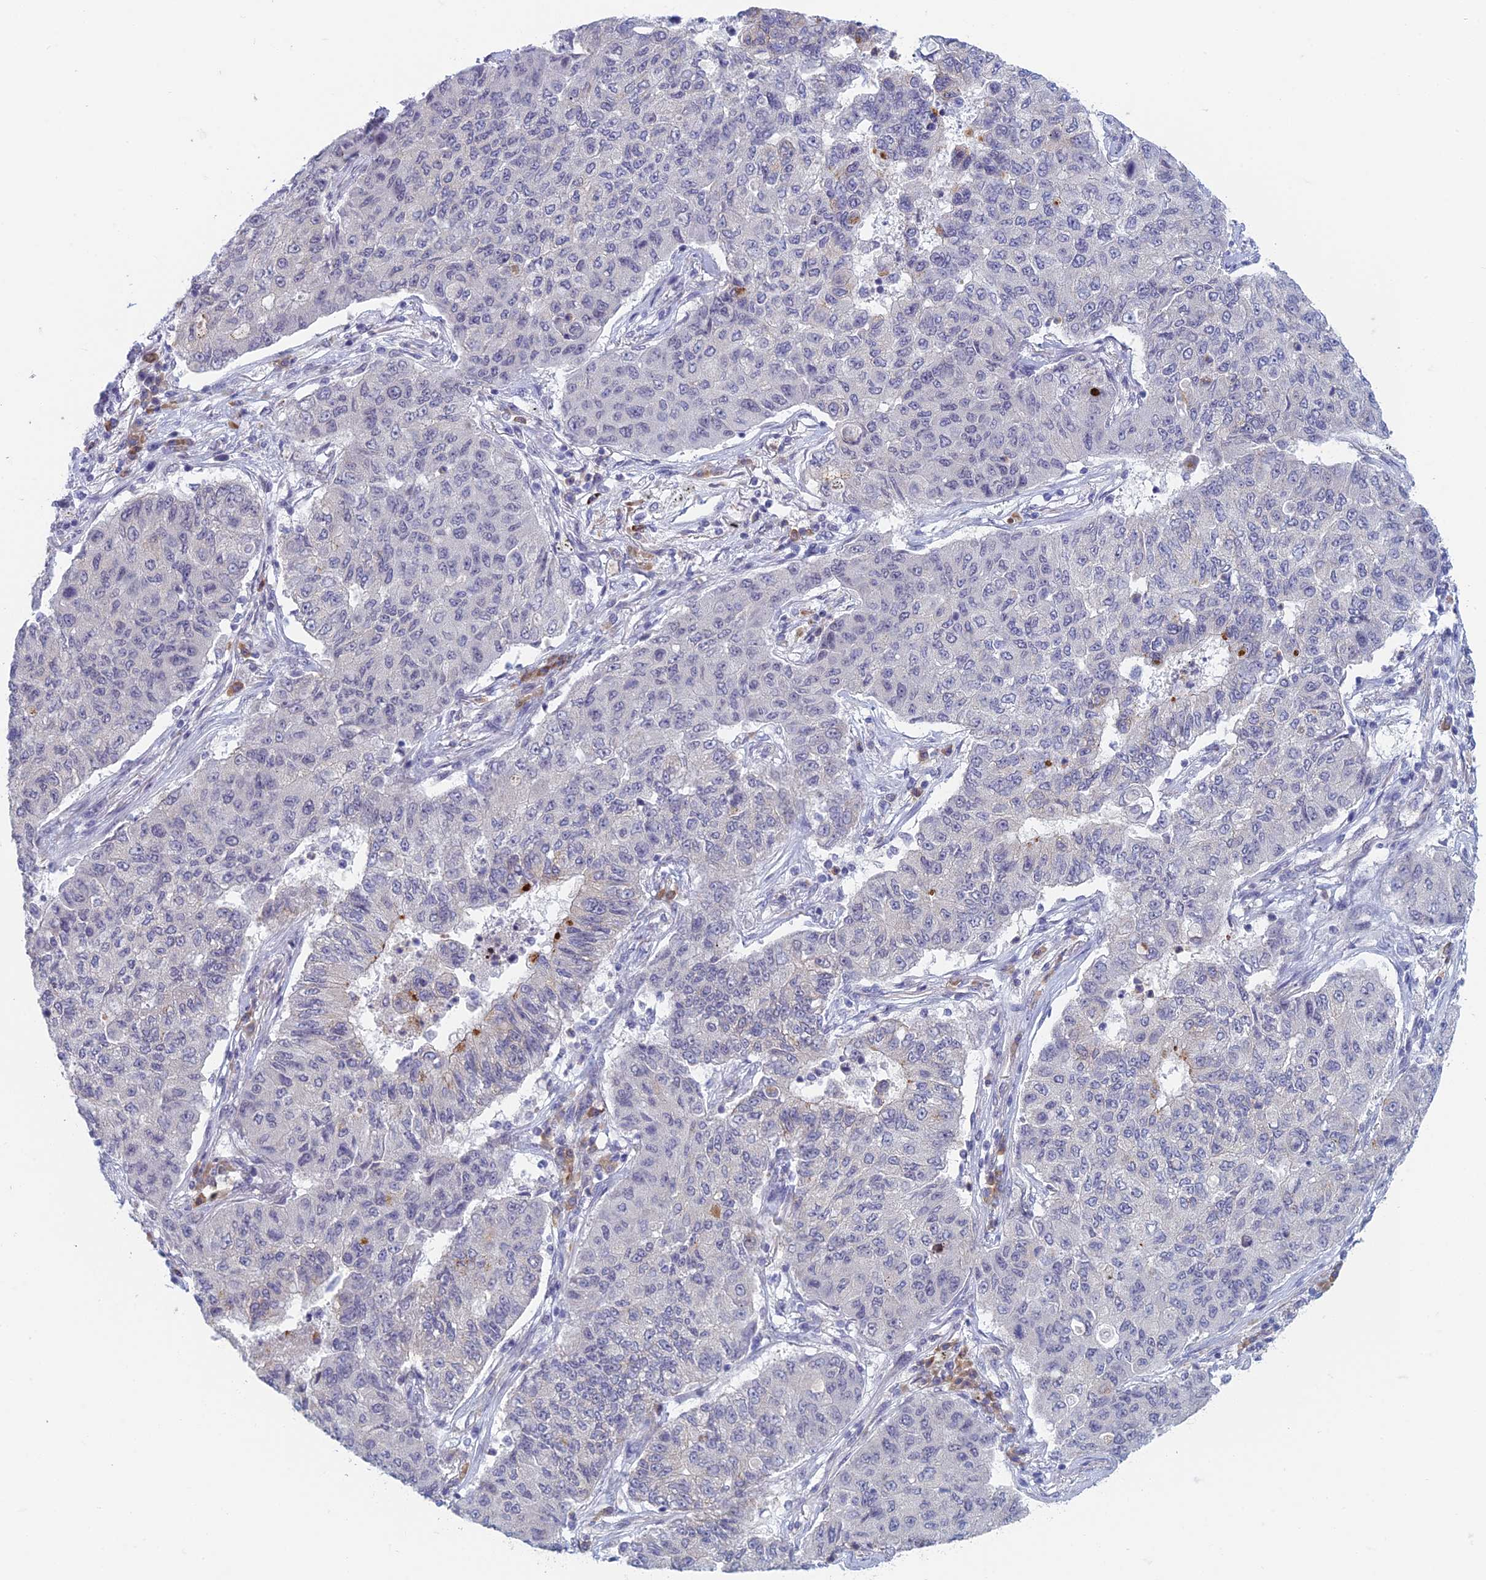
{"staining": {"intensity": "negative", "quantity": "none", "location": "none"}, "tissue": "lung cancer", "cell_type": "Tumor cells", "image_type": "cancer", "snomed": [{"axis": "morphology", "description": "Squamous cell carcinoma, NOS"}, {"axis": "topography", "description": "Lung"}], "caption": "The immunohistochemistry histopathology image has no significant staining in tumor cells of lung squamous cell carcinoma tissue.", "gene": "PPP1R26", "patient": {"sex": "male", "age": 74}}